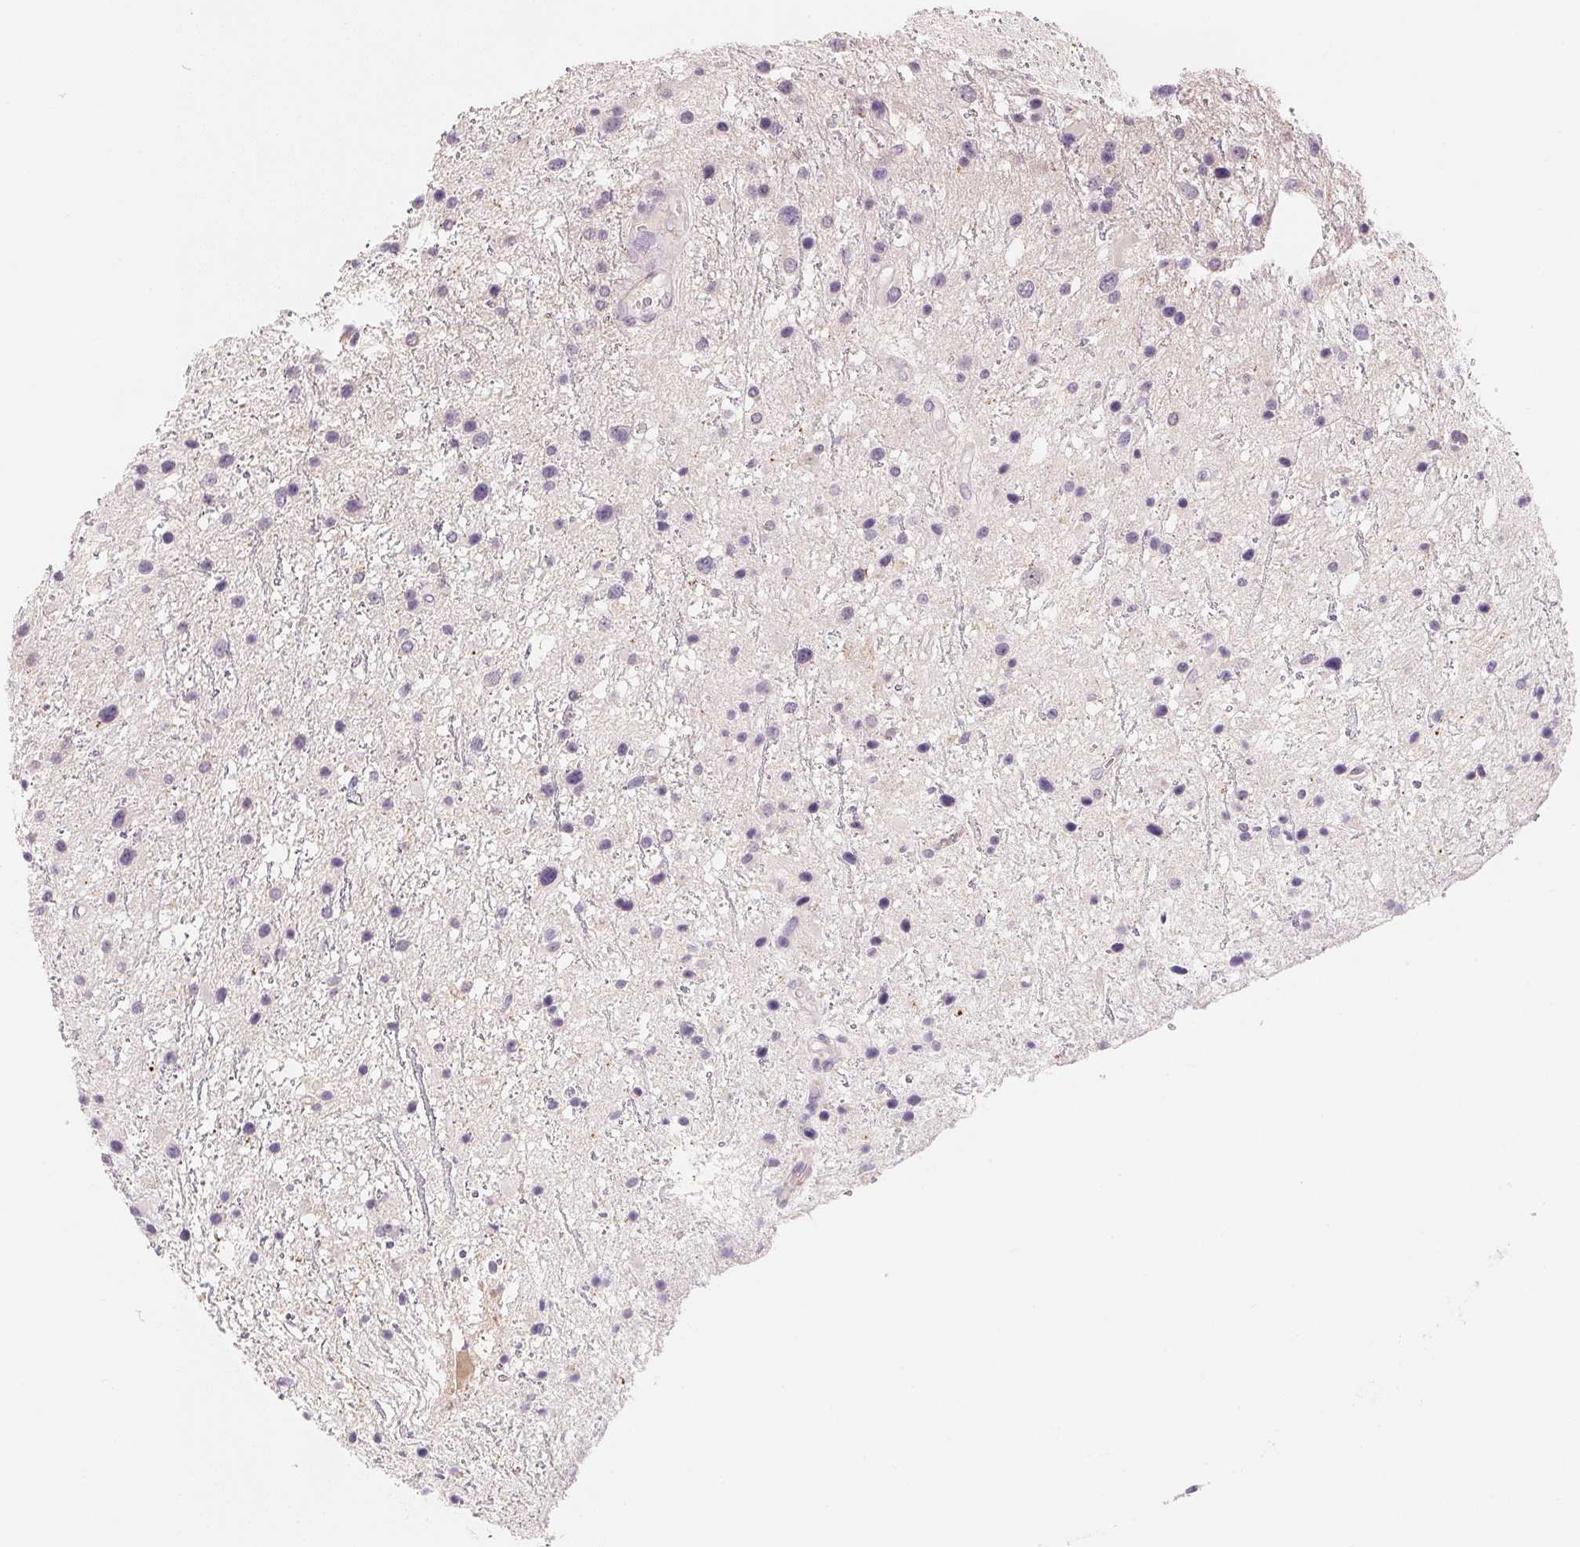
{"staining": {"intensity": "negative", "quantity": "none", "location": "none"}, "tissue": "glioma", "cell_type": "Tumor cells", "image_type": "cancer", "snomed": [{"axis": "morphology", "description": "Glioma, malignant, Low grade"}, {"axis": "topography", "description": "Brain"}], "caption": "Tumor cells show no significant positivity in malignant low-grade glioma.", "gene": "MCOLN3", "patient": {"sex": "female", "age": 32}}